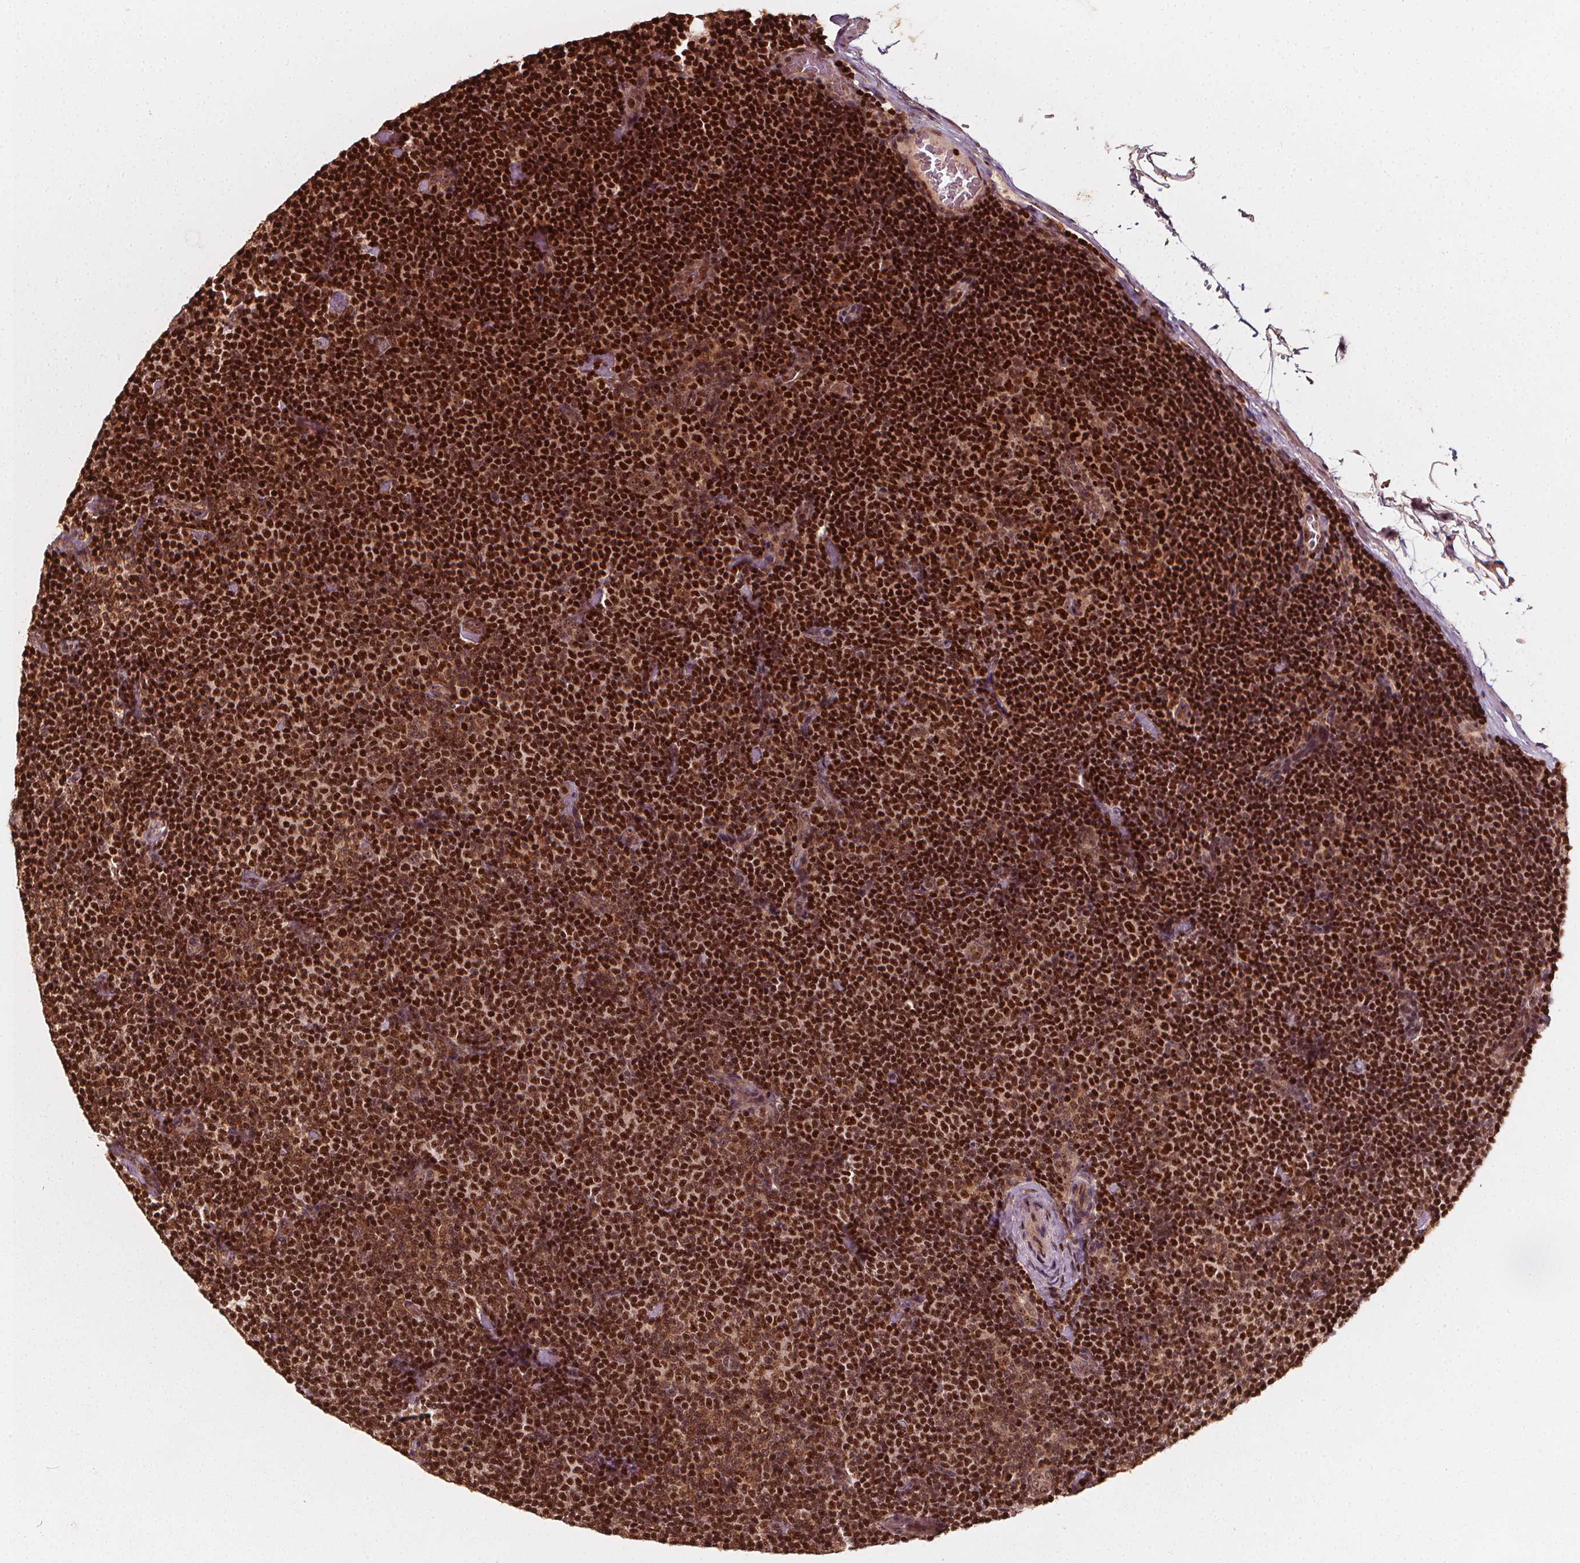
{"staining": {"intensity": "strong", "quantity": ">75%", "location": "cytoplasmic/membranous,nuclear"}, "tissue": "lymphoma", "cell_type": "Tumor cells", "image_type": "cancer", "snomed": [{"axis": "morphology", "description": "Malignant lymphoma, non-Hodgkin's type, Low grade"}, {"axis": "topography", "description": "Lymph node"}], "caption": "Lymphoma was stained to show a protein in brown. There is high levels of strong cytoplasmic/membranous and nuclear positivity in about >75% of tumor cells. The protein is stained brown, and the nuclei are stained in blue (DAB IHC with brightfield microscopy, high magnification).", "gene": "EXOSC9", "patient": {"sex": "male", "age": 81}}